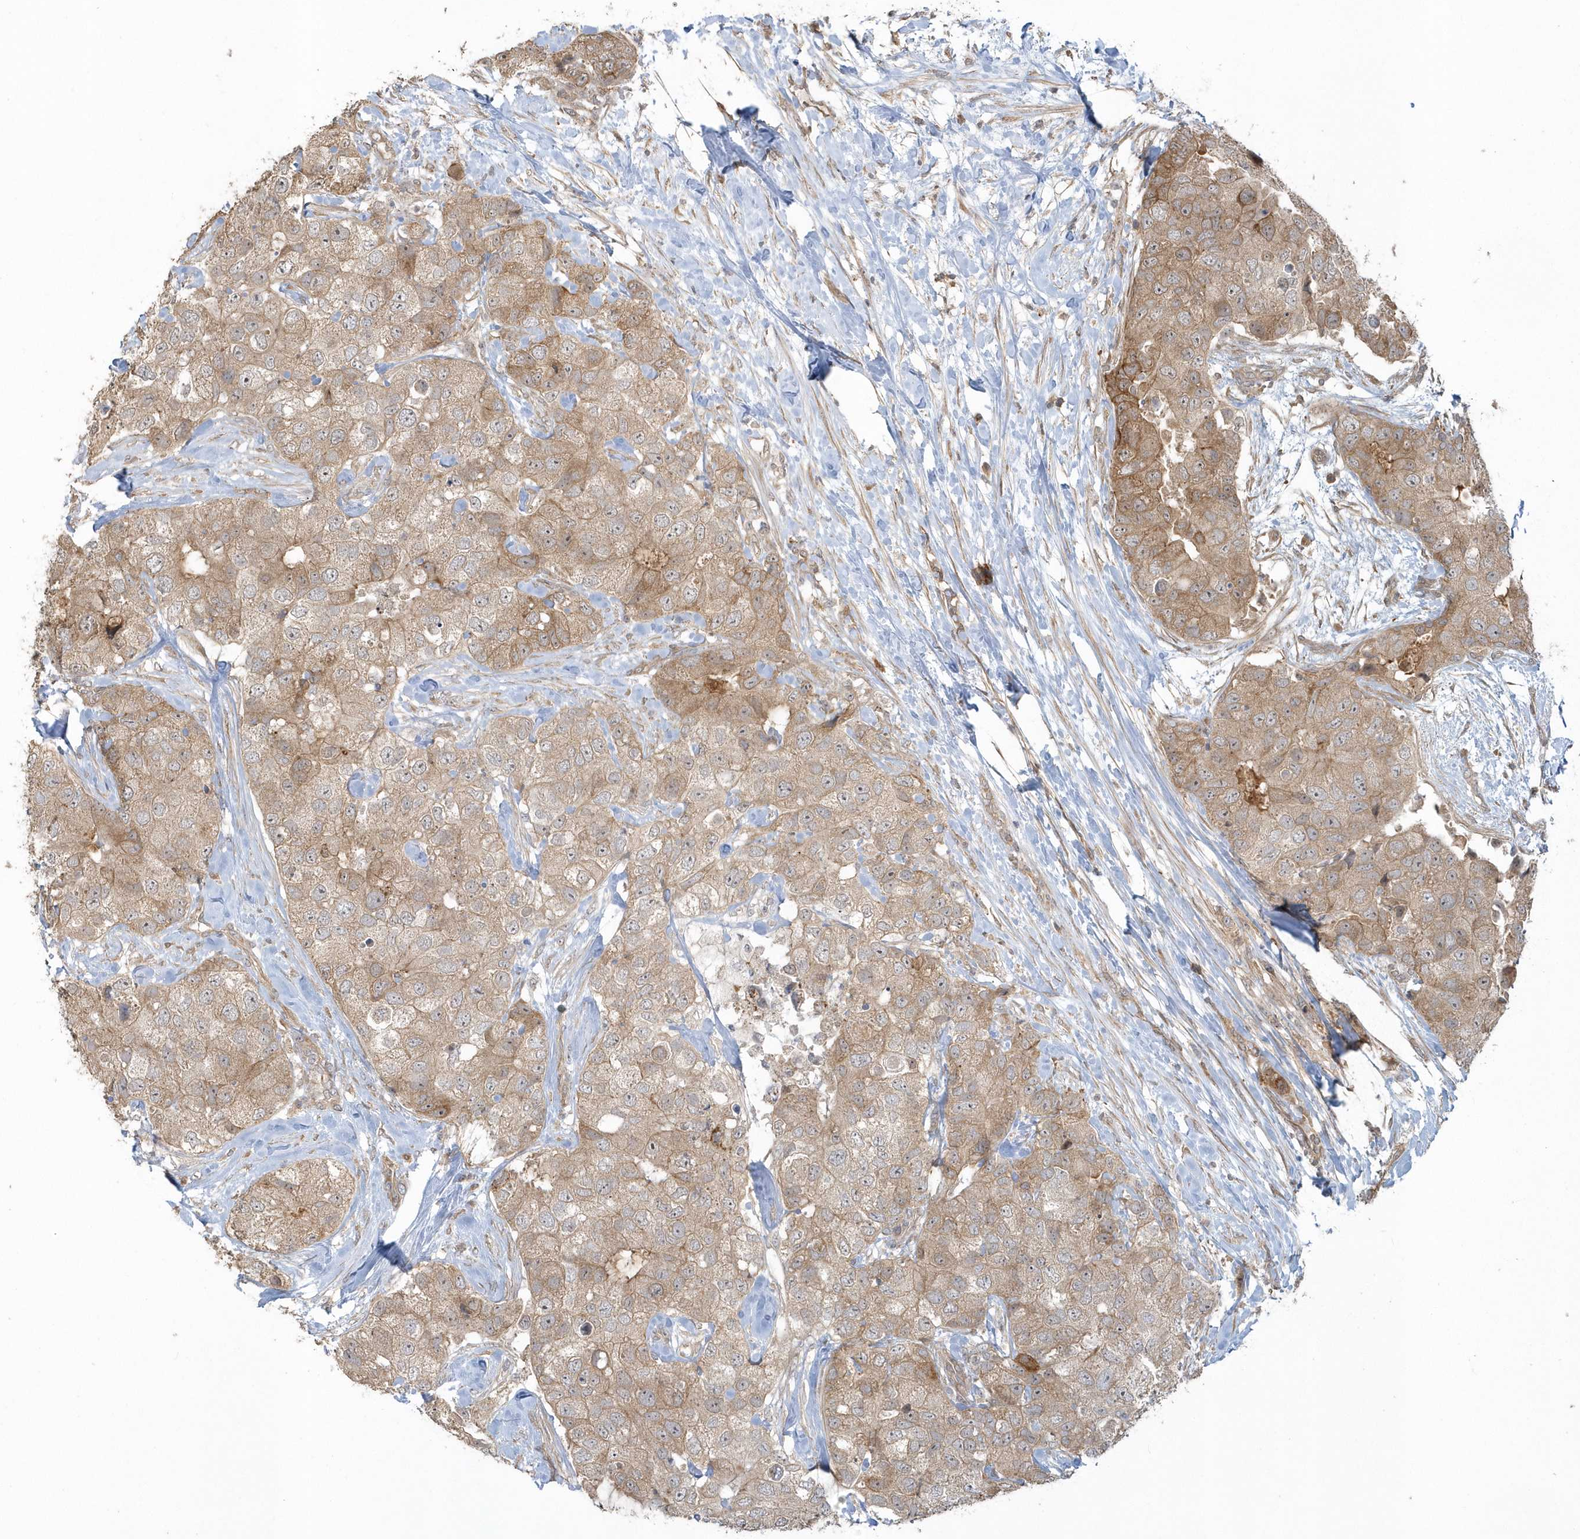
{"staining": {"intensity": "moderate", "quantity": ">75%", "location": "cytoplasmic/membranous"}, "tissue": "breast cancer", "cell_type": "Tumor cells", "image_type": "cancer", "snomed": [{"axis": "morphology", "description": "Duct carcinoma"}, {"axis": "topography", "description": "Breast"}], "caption": "Moderate cytoplasmic/membranous staining for a protein is identified in about >75% of tumor cells of breast cancer (infiltrating ductal carcinoma) using immunohistochemistry (IHC).", "gene": "STIM2", "patient": {"sex": "female", "age": 62}}